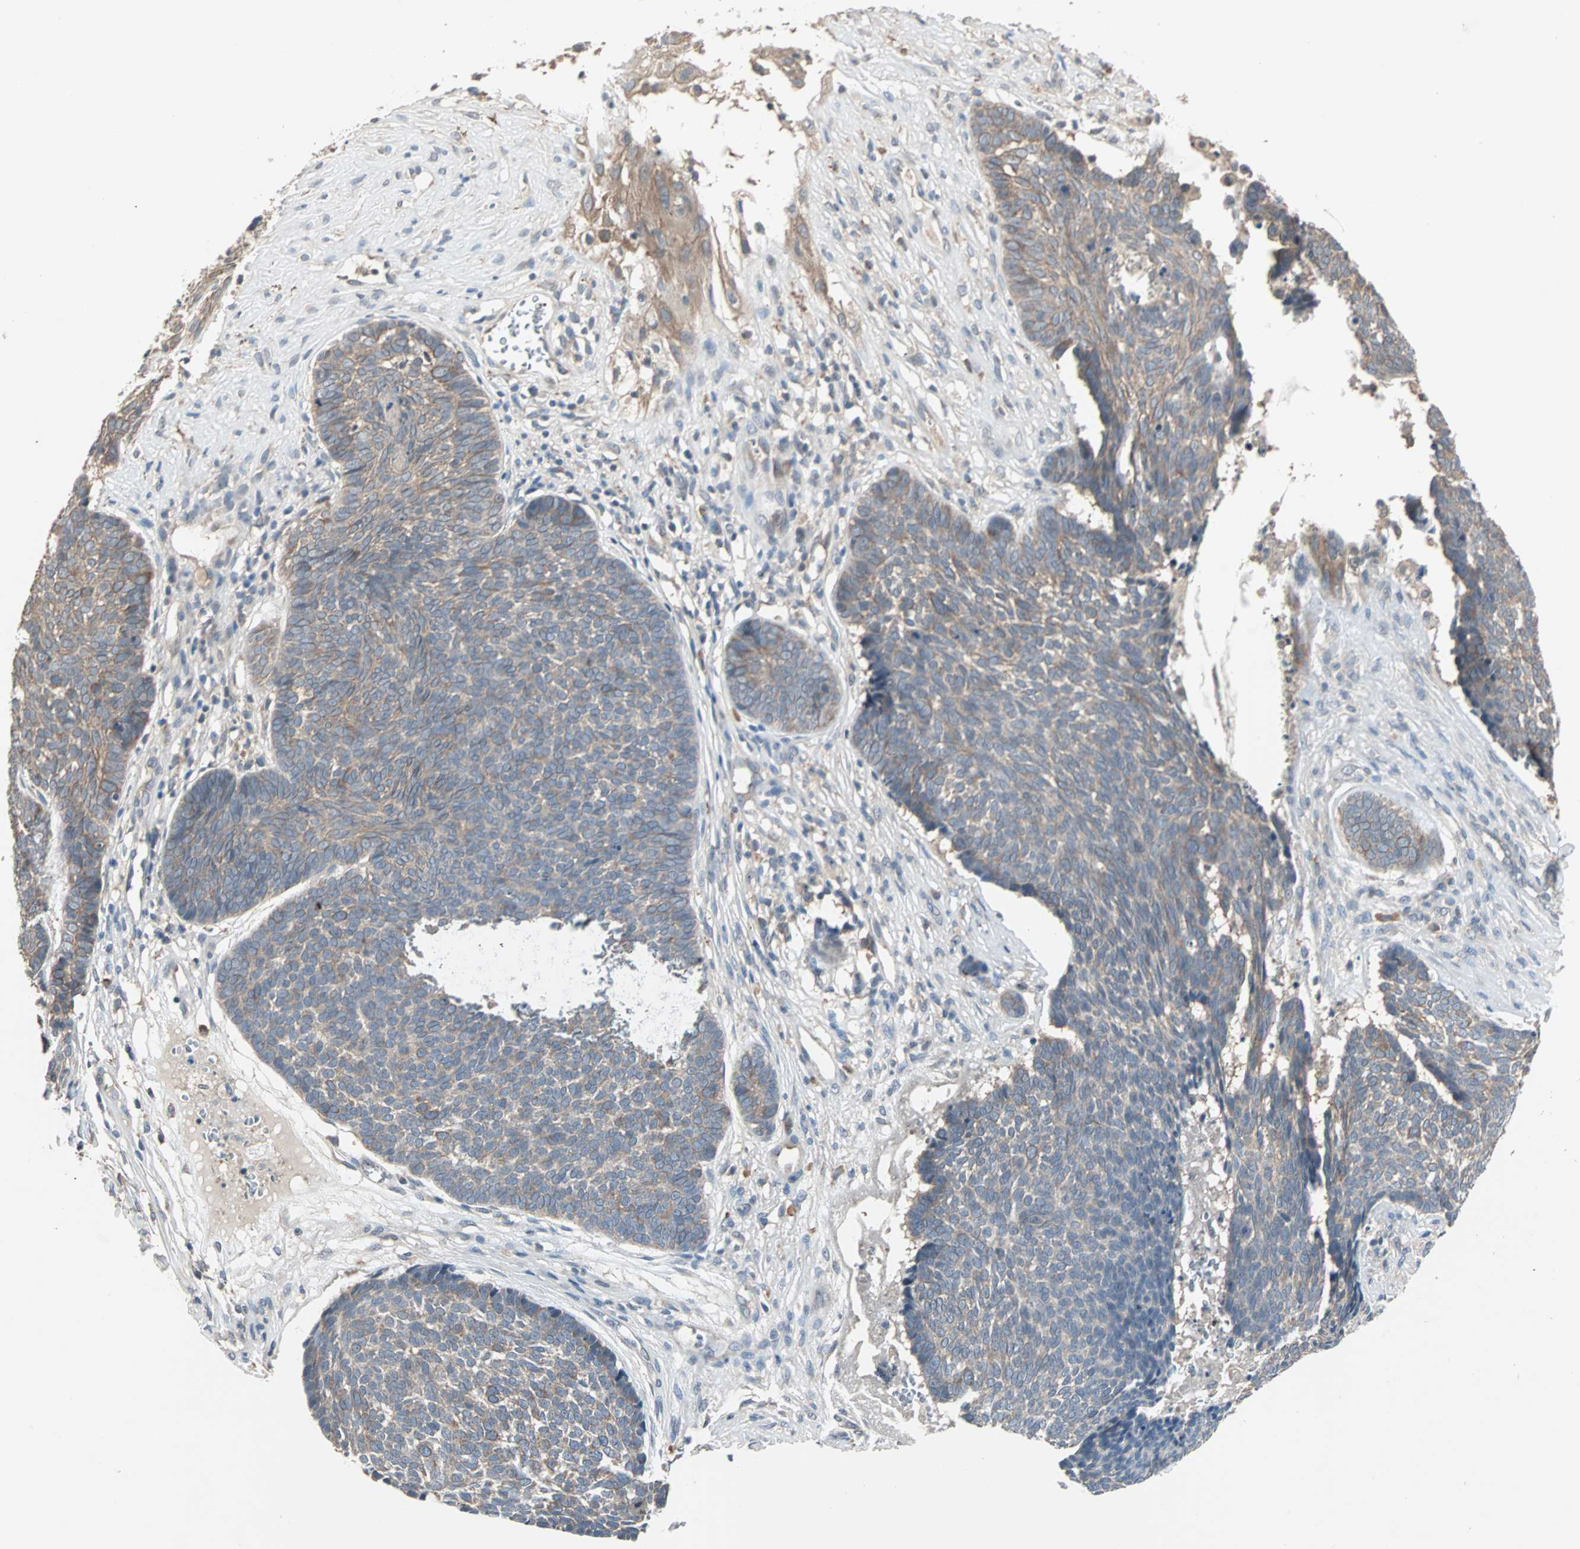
{"staining": {"intensity": "moderate", "quantity": ">75%", "location": "cytoplasmic/membranous"}, "tissue": "skin cancer", "cell_type": "Tumor cells", "image_type": "cancer", "snomed": [{"axis": "morphology", "description": "Basal cell carcinoma"}, {"axis": "topography", "description": "Skin"}], "caption": "Skin cancer stained with DAB (3,3'-diaminobenzidine) immunohistochemistry displays medium levels of moderate cytoplasmic/membranous staining in approximately >75% of tumor cells.", "gene": "TTF2", "patient": {"sex": "male", "age": 84}}